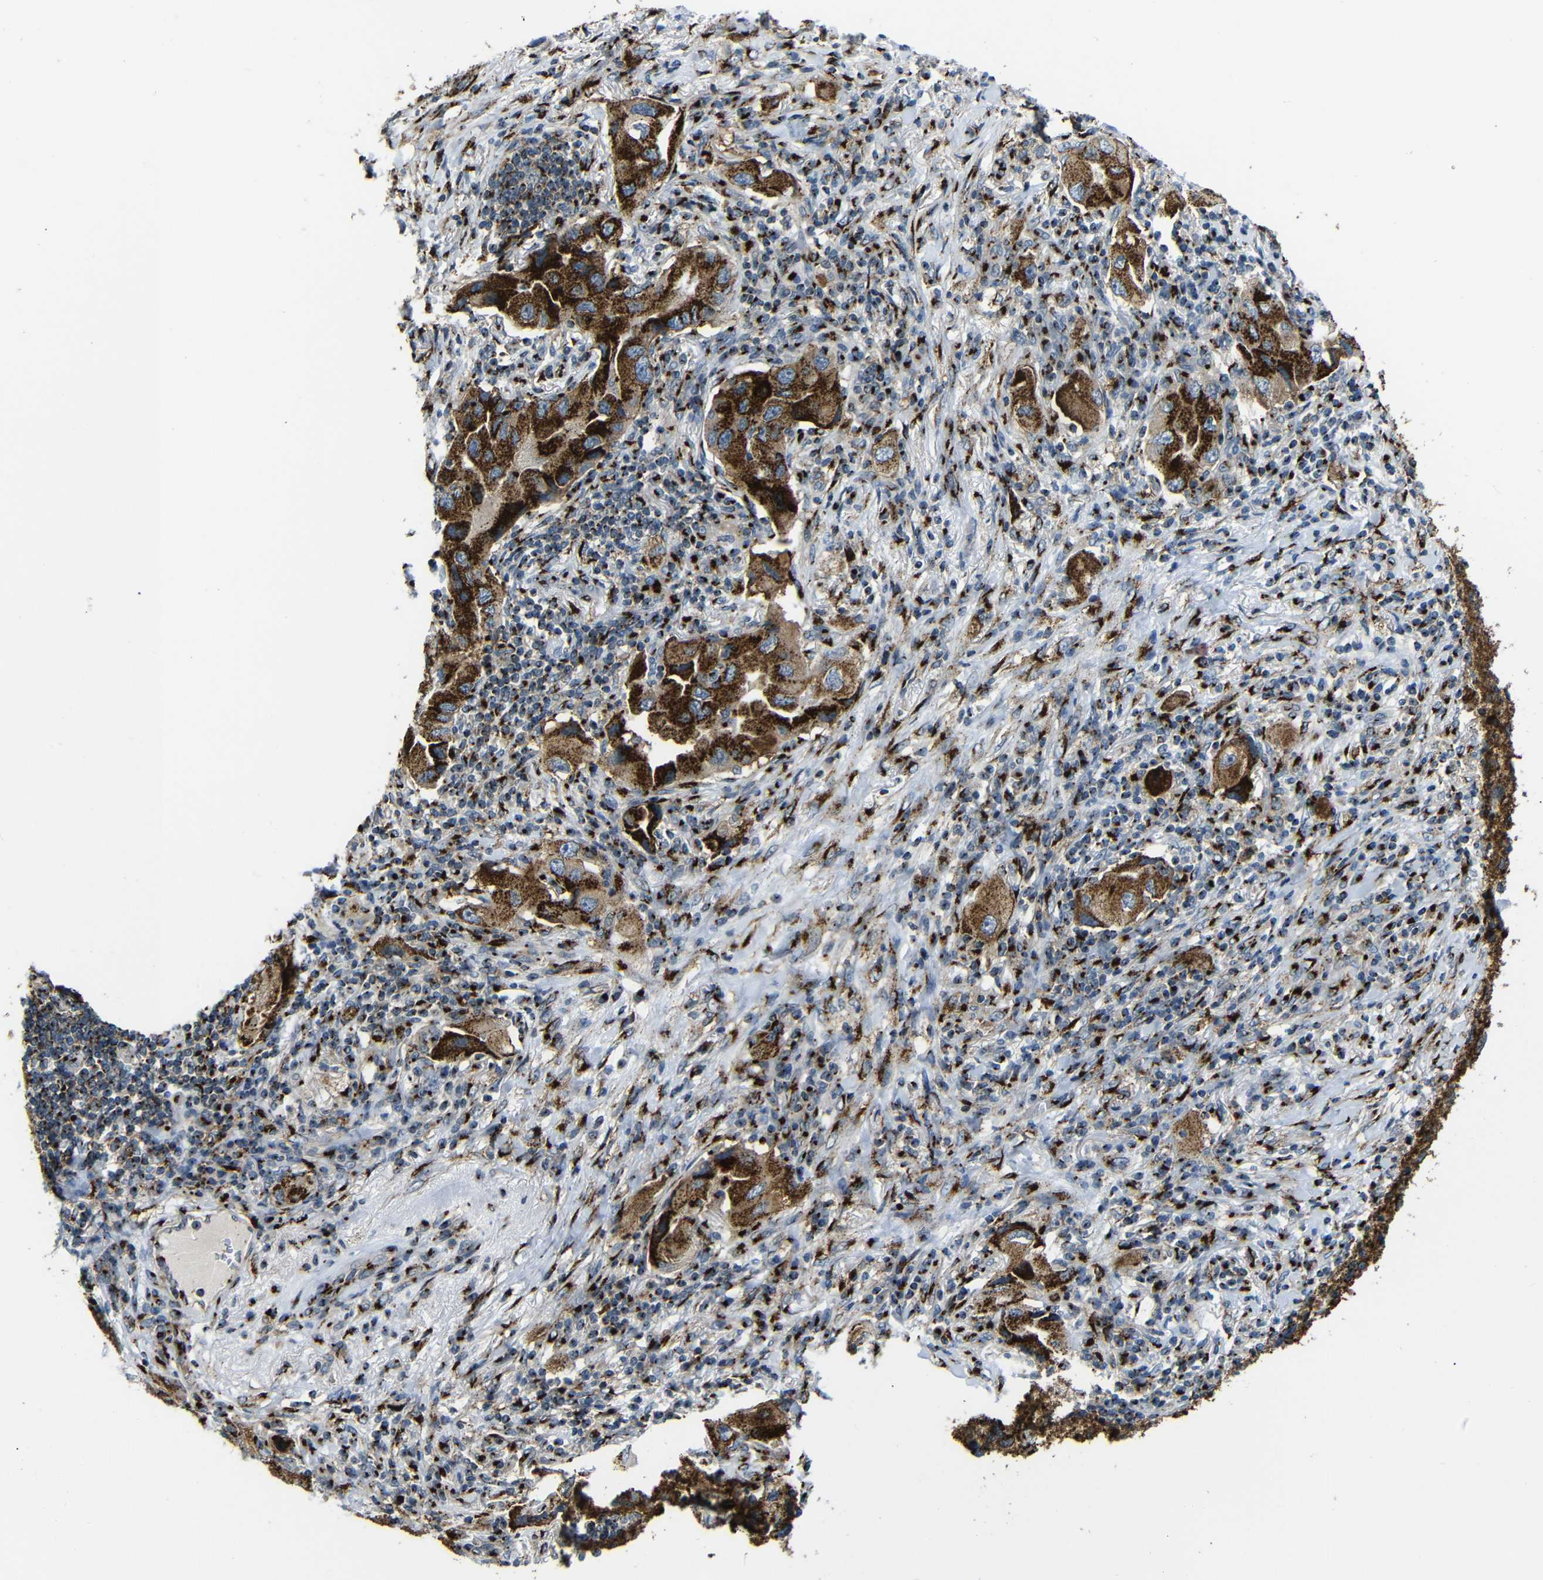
{"staining": {"intensity": "strong", "quantity": ">75%", "location": "cytoplasmic/membranous"}, "tissue": "lung cancer", "cell_type": "Tumor cells", "image_type": "cancer", "snomed": [{"axis": "morphology", "description": "Adenocarcinoma, NOS"}, {"axis": "topography", "description": "Lung"}], "caption": "Lung cancer was stained to show a protein in brown. There is high levels of strong cytoplasmic/membranous staining in approximately >75% of tumor cells.", "gene": "TGOLN2", "patient": {"sex": "female", "age": 65}}